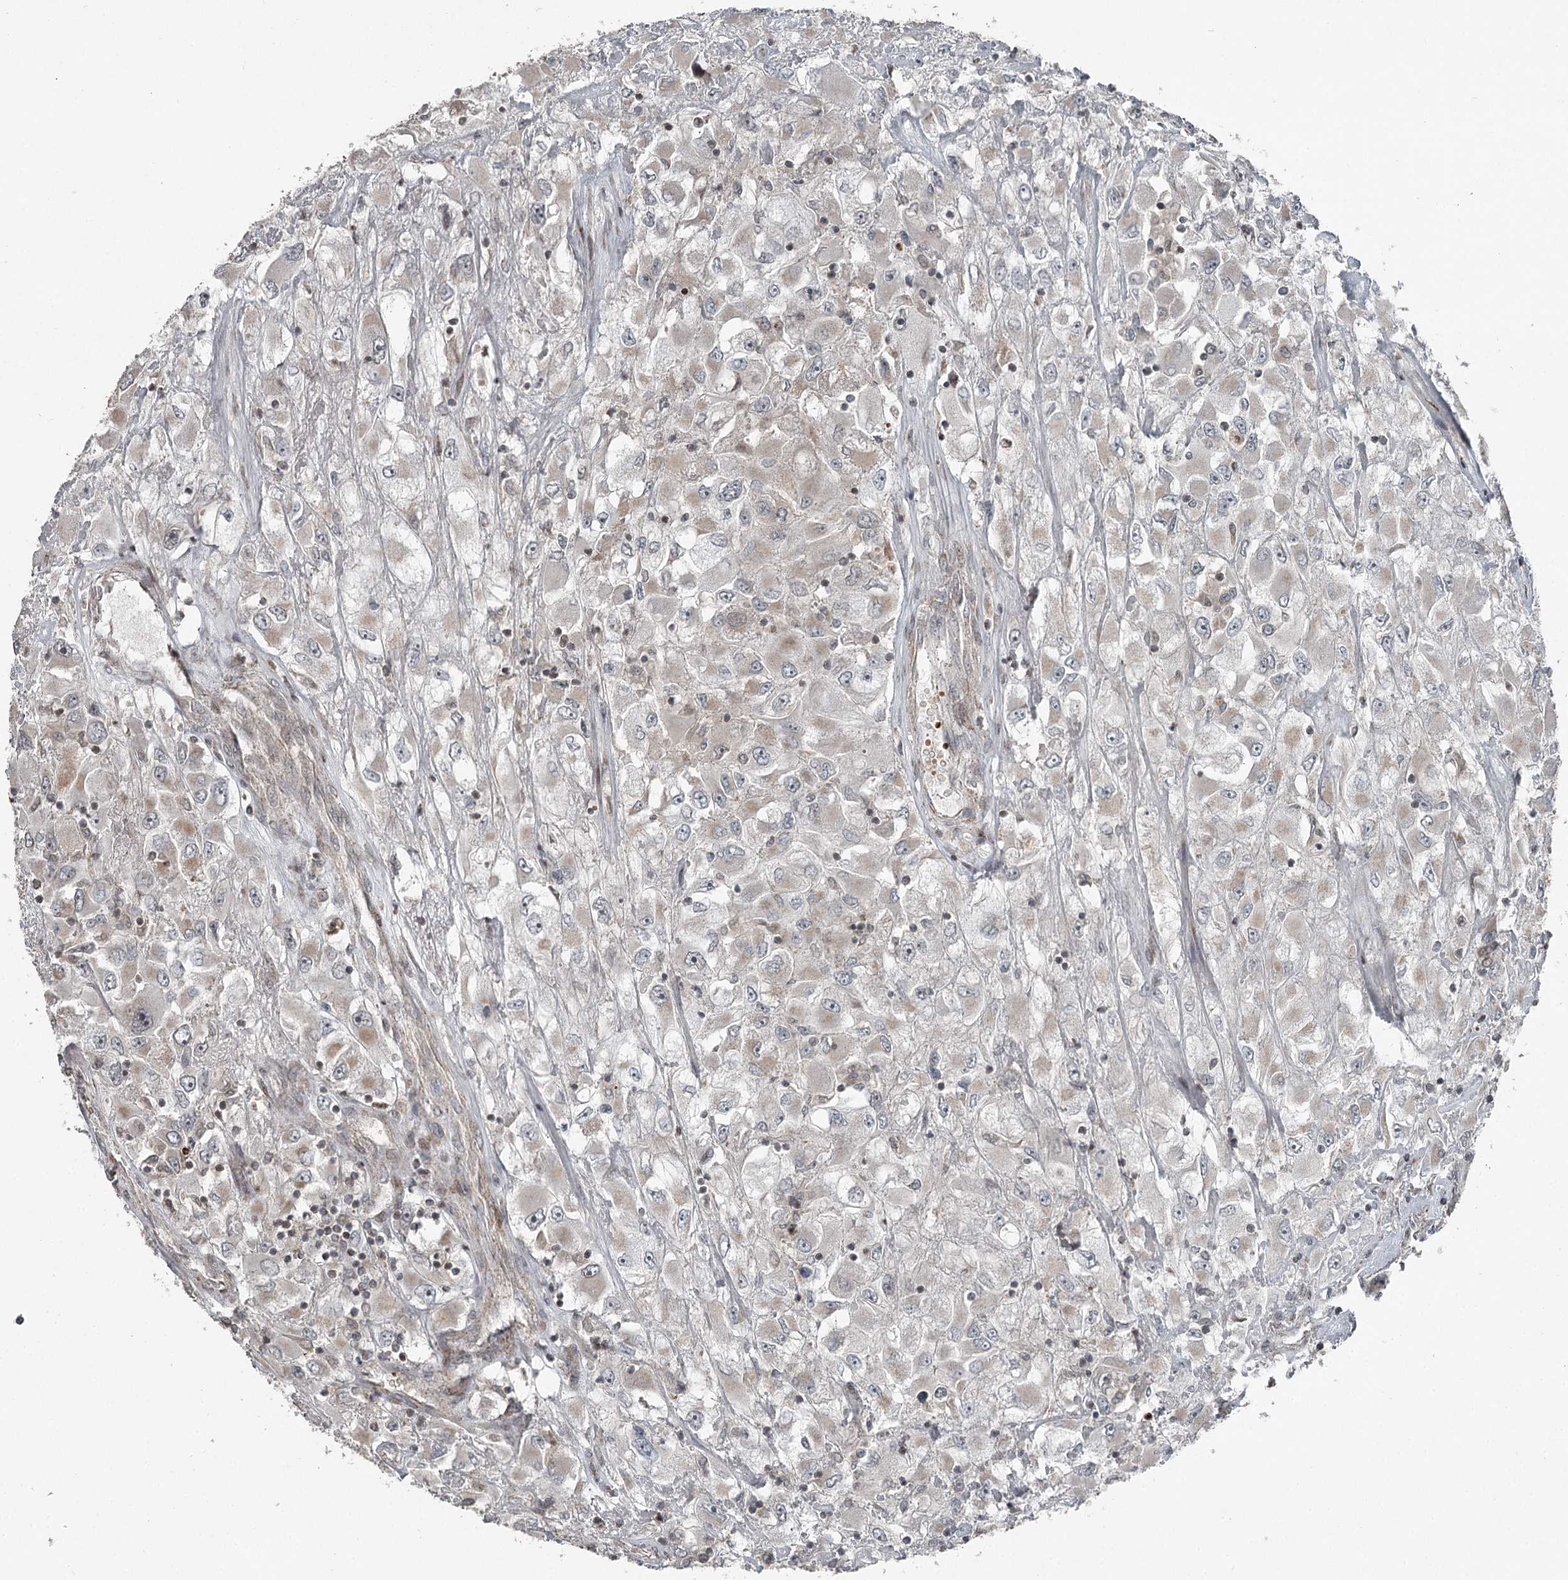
{"staining": {"intensity": "weak", "quantity": "<25%", "location": "cytoplasmic/membranous"}, "tissue": "renal cancer", "cell_type": "Tumor cells", "image_type": "cancer", "snomed": [{"axis": "morphology", "description": "Adenocarcinoma, NOS"}, {"axis": "topography", "description": "Kidney"}], "caption": "High power microscopy micrograph of an immunohistochemistry (IHC) micrograph of renal cancer (adenocarcinoma), revealing no significant staining in tumor cells.", "gene": "RASSF8", "patient": {"sex": "female", "age": 52}}